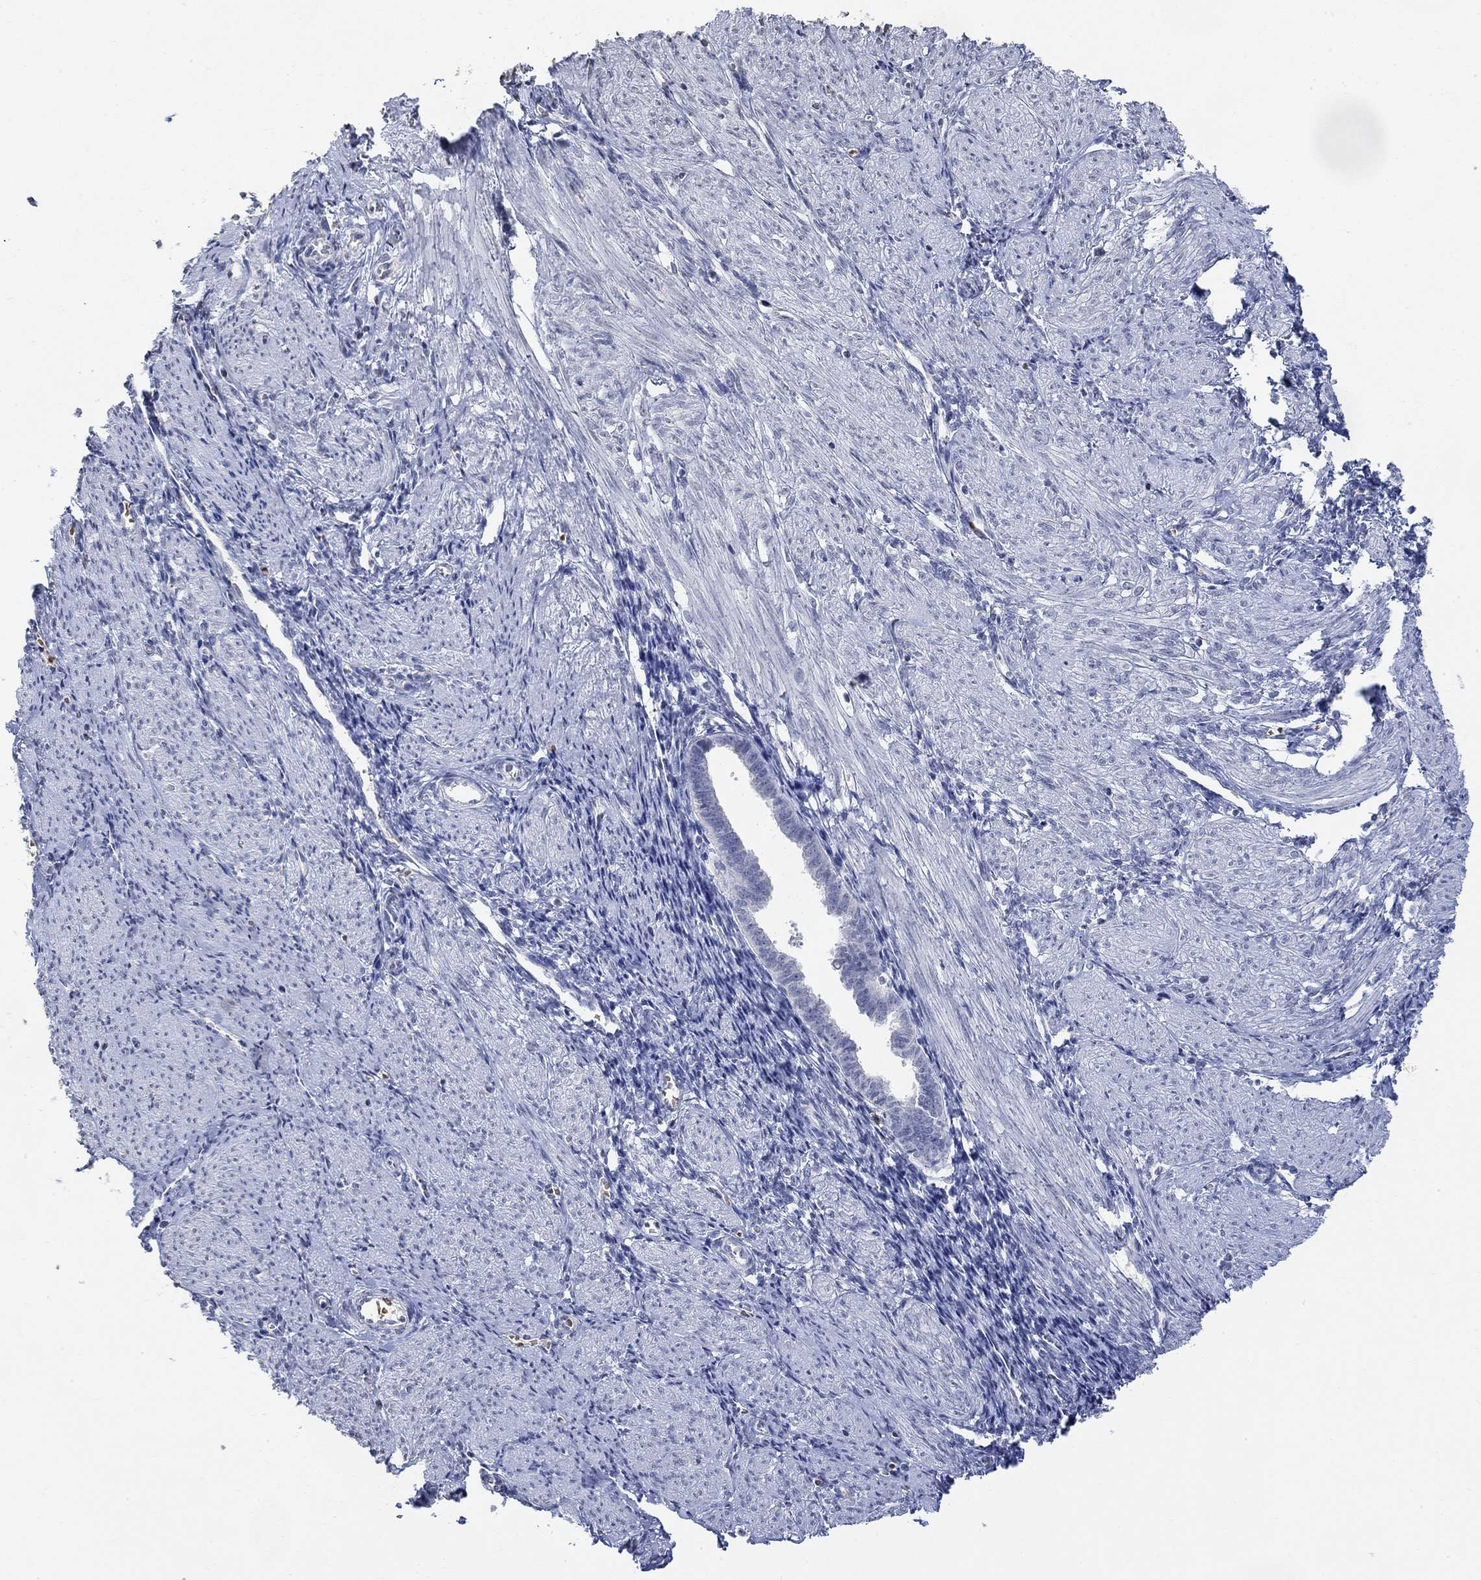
{"staining": {"intensity": "negative", "quantity": "none", "location": "none"}, "tissue": "endometrium", "cell_type": "Cells in endometrial stroma", "image_type": "normal", "snomed": [{"axis": "morphology", "description": "Normal tissue, NOS"}, {"axis": "topography", "description": "Endometrium"}], "caption": "This is an immunohistochemistry (IHC) micrograph of unremarkable endometrium. There is no expression in cells in endometrial stroma.", "gene": "TMEM255A", "patient": {"sex": "female", "age": 37}}